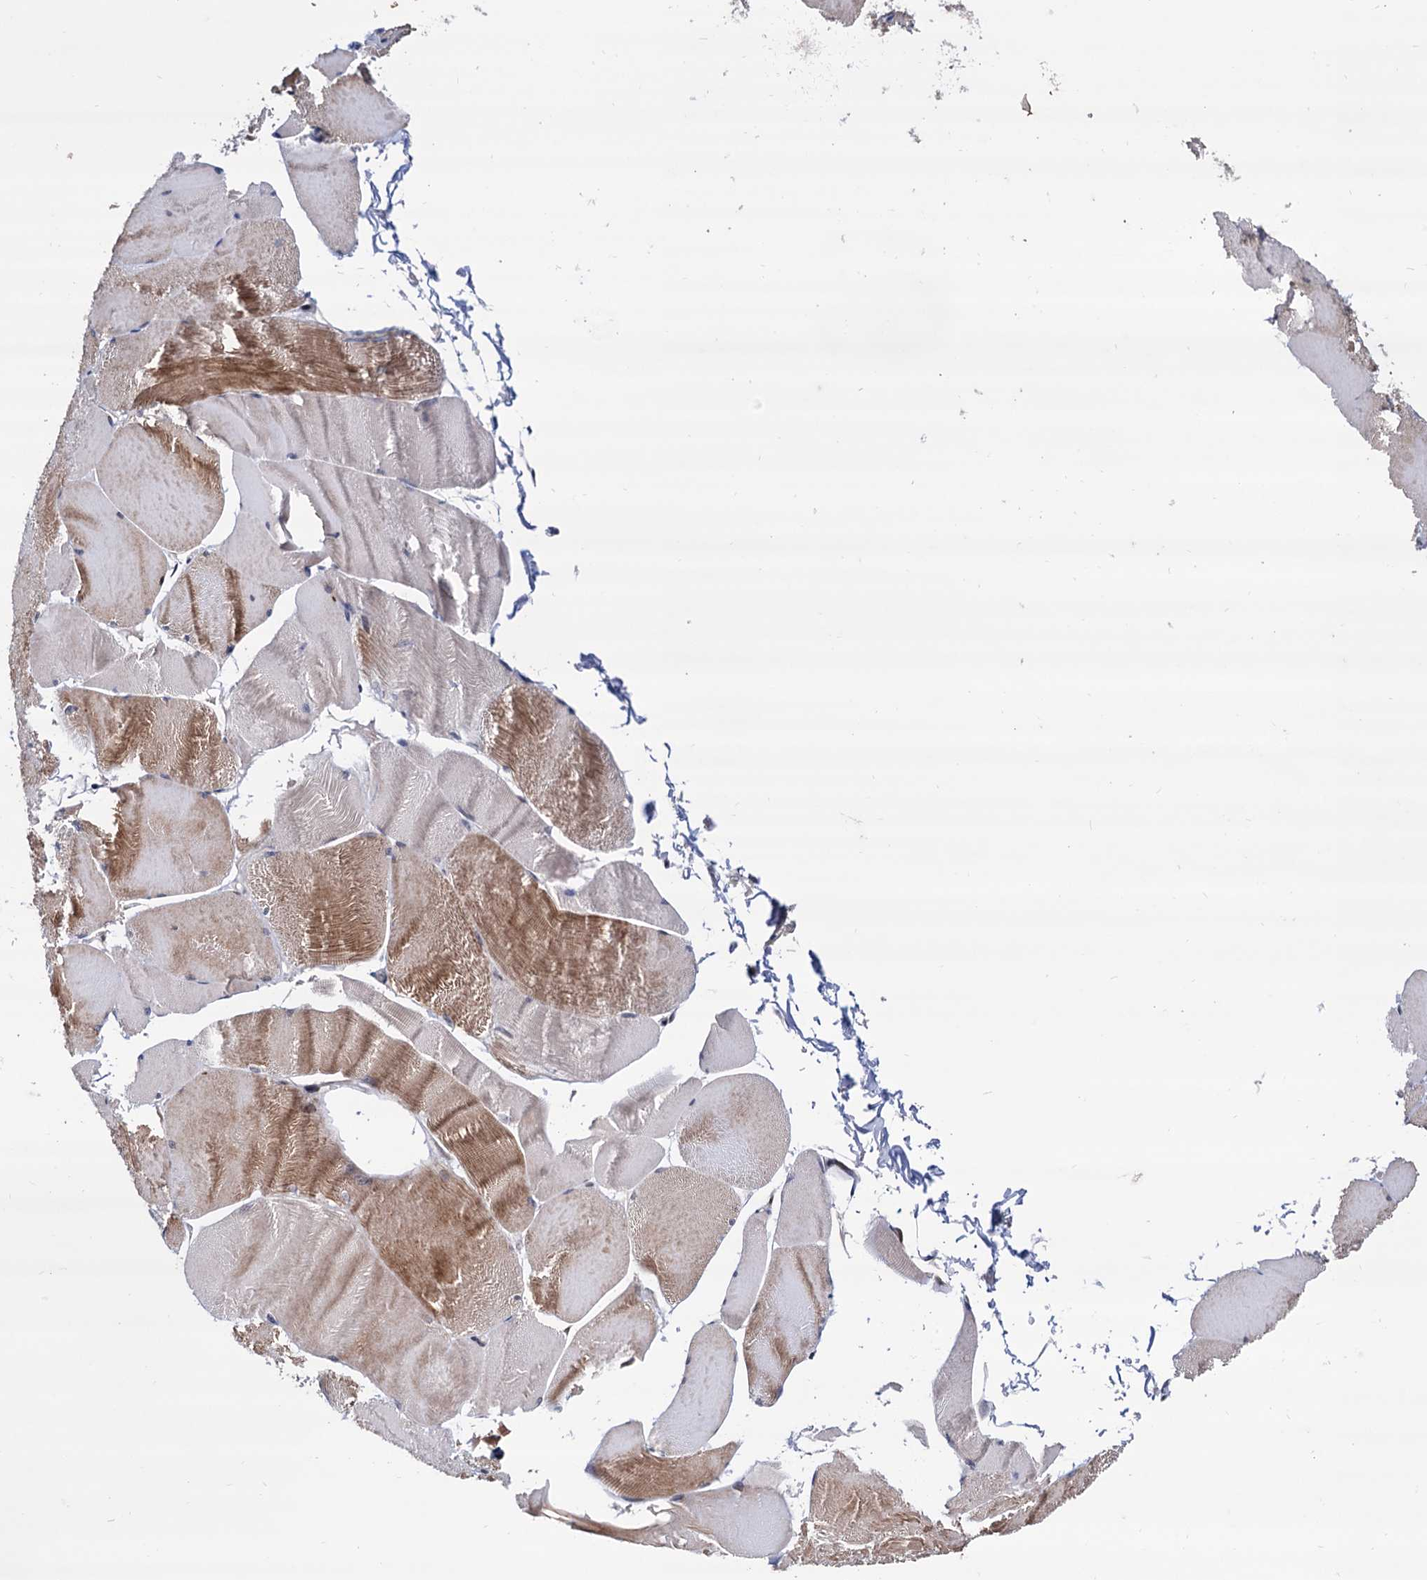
{"staining": {"intensity": "moderate", "quantity": "25%-75%", "location": "cytoplasmic/membranous"}, "tissue": "skeletal muscle", "cell_type": "Myocytes", "image_type": "normal", "snomed": [{"axis": "morphology", "description": "Normal tissue, NOS"}, {"axis": "morphology", "description": "Basal cell carcinoma"}, {"axis": "topography", "description": "Skeletal muscle"}], "caption": "Immunohistochemistry (IHC) of normal skeletal muscle demonstrates medium levels of moderate cytoplasmic/membranous expression in approximately 25%-75% of myocytes.", "gene": "RNASEH2B", "patient": {"sex": "female", "age": 64}}